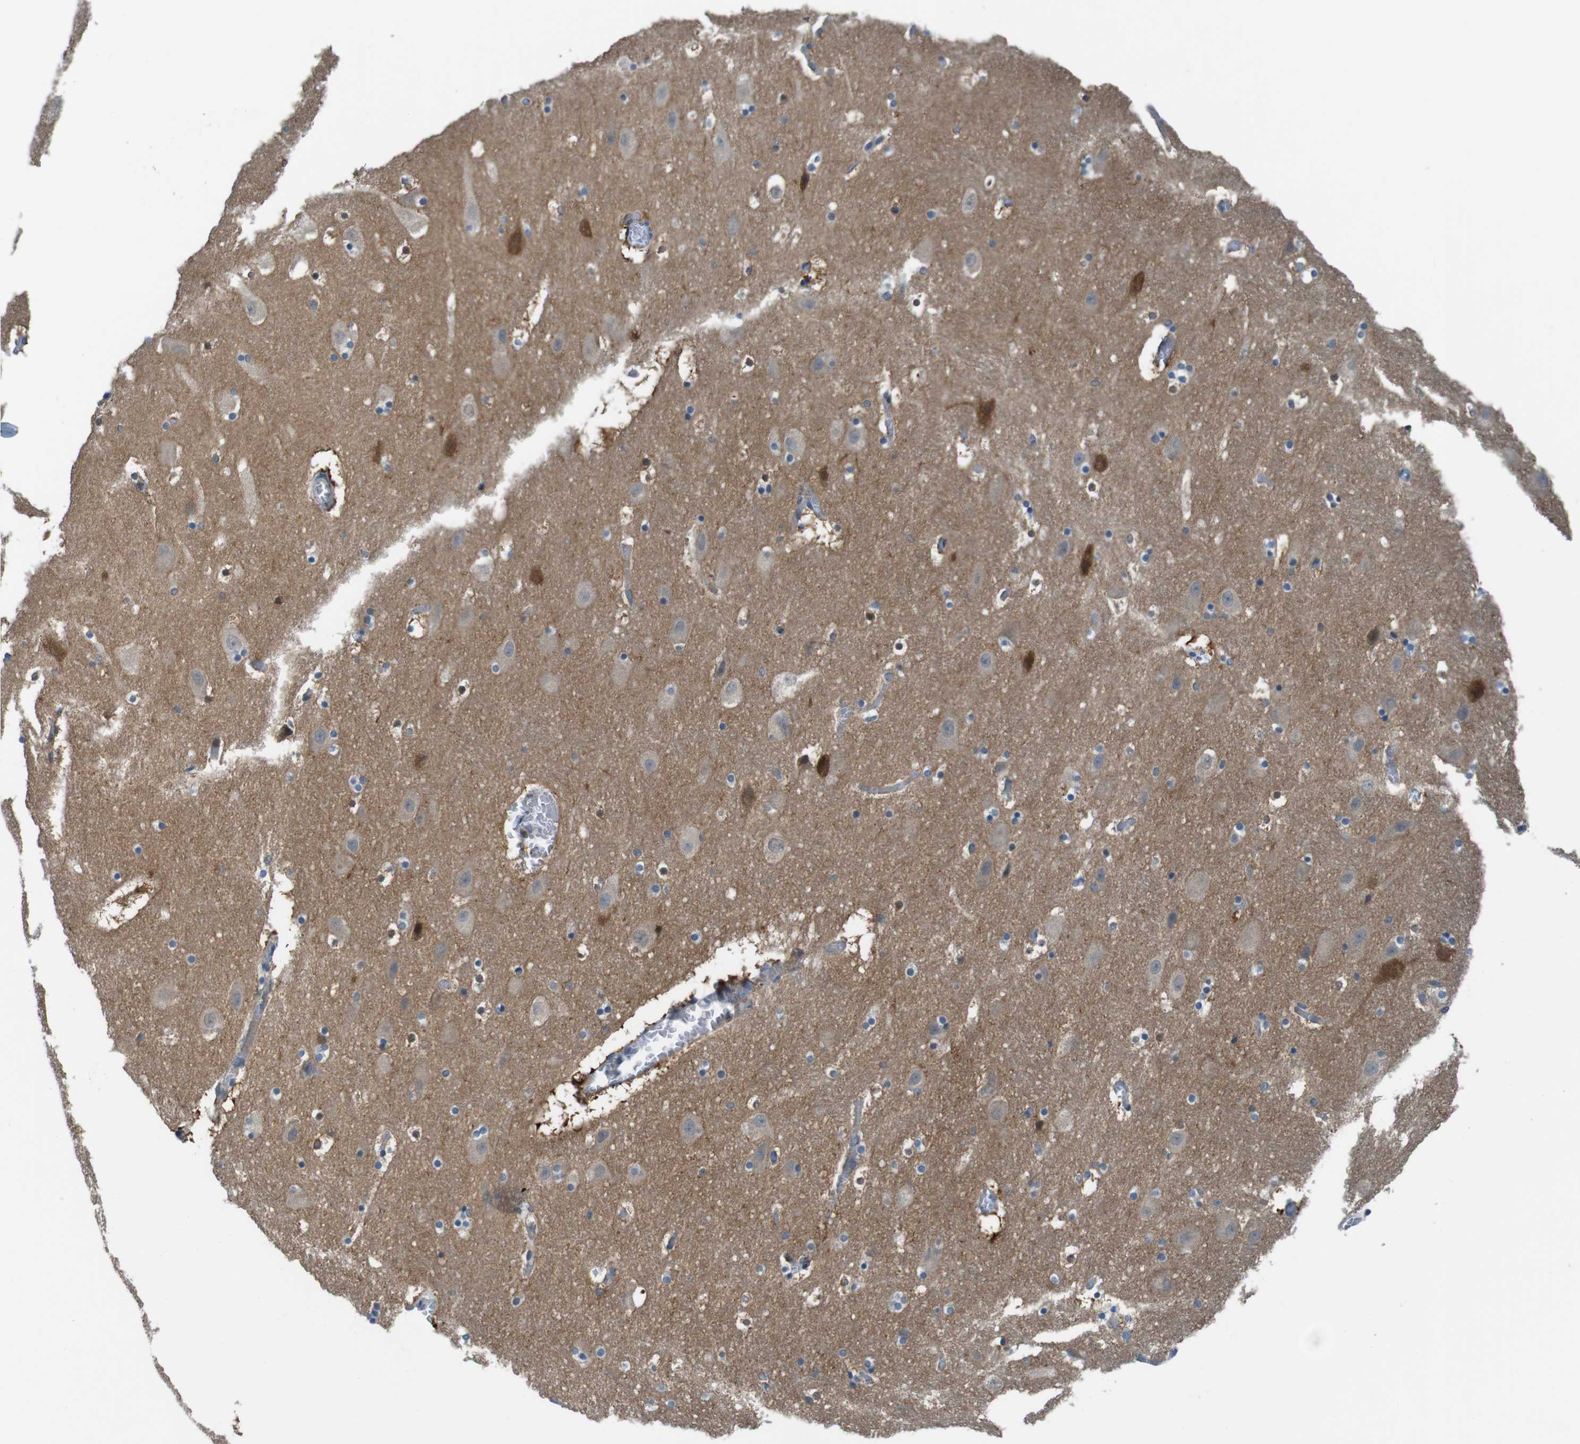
{"staining": {"intensity": "moderate", "quantity": "<25%", "location": "cytoplasmic/membranous"}, "tissue": "hippocampus", "cell_type": "Glial cells", "image_type": "normal", "snomed": [{"axis": "morphology", "description": "Normal tissue, NOS"}, {"axis": "topography", "description": "Hippocampus"}], "caption": "IHC image of normal hippocampus stained for a protein (brown), which displays low levels of moderate cytoplasmic/membranous expression in approximately <25% of glial cells.", "gene": "NANOS2", "patient": {"sex": "male", "age": 45}}